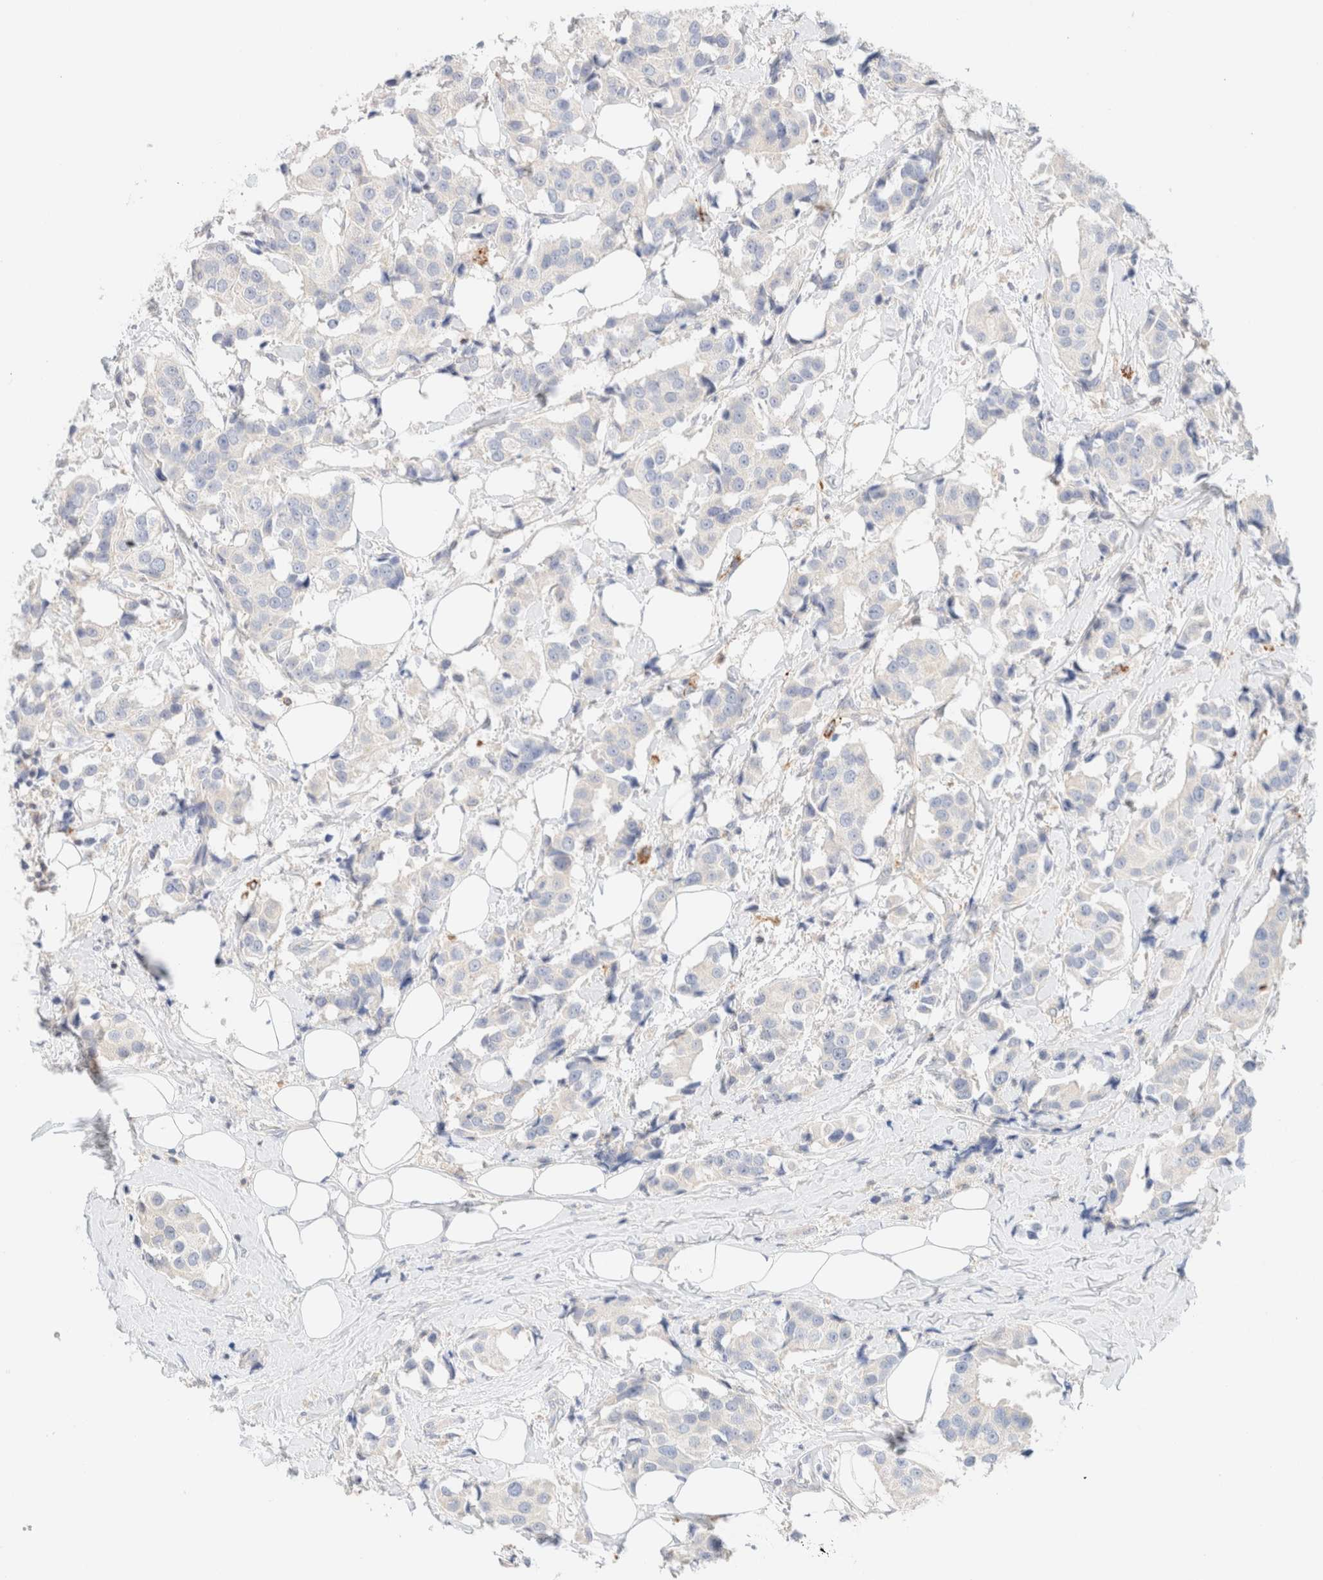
{"staining": {"intensity": "negative", "quantity": "none", "location": "none"}, "tissue": "breast cancer", "cell_type": "Tumor cells", "image_type": "cancer", "snomed": [{"axis": "morphology", "description": "Normal tissue, NOS"}, {"axis": "morphology", "description": "Duct carcinoma"}, {"axis": "topography", "description": "Breast"}], "caption": "Immunohistochemistry (IHC) photomicrograph of human breast cancer (infiltrating ductal carcinoma) stained for a protein (brown), which reveals no expression in tumor cells. The staining was performed using DAB (3,3'-diaminobenzidine) to visualize the protein expression in brown, while the nuclei were stained in blue with hematoxylin (Magnification: 20x).", "gene": "SARM1", "patient": {"sex": "female", "age": 39}}